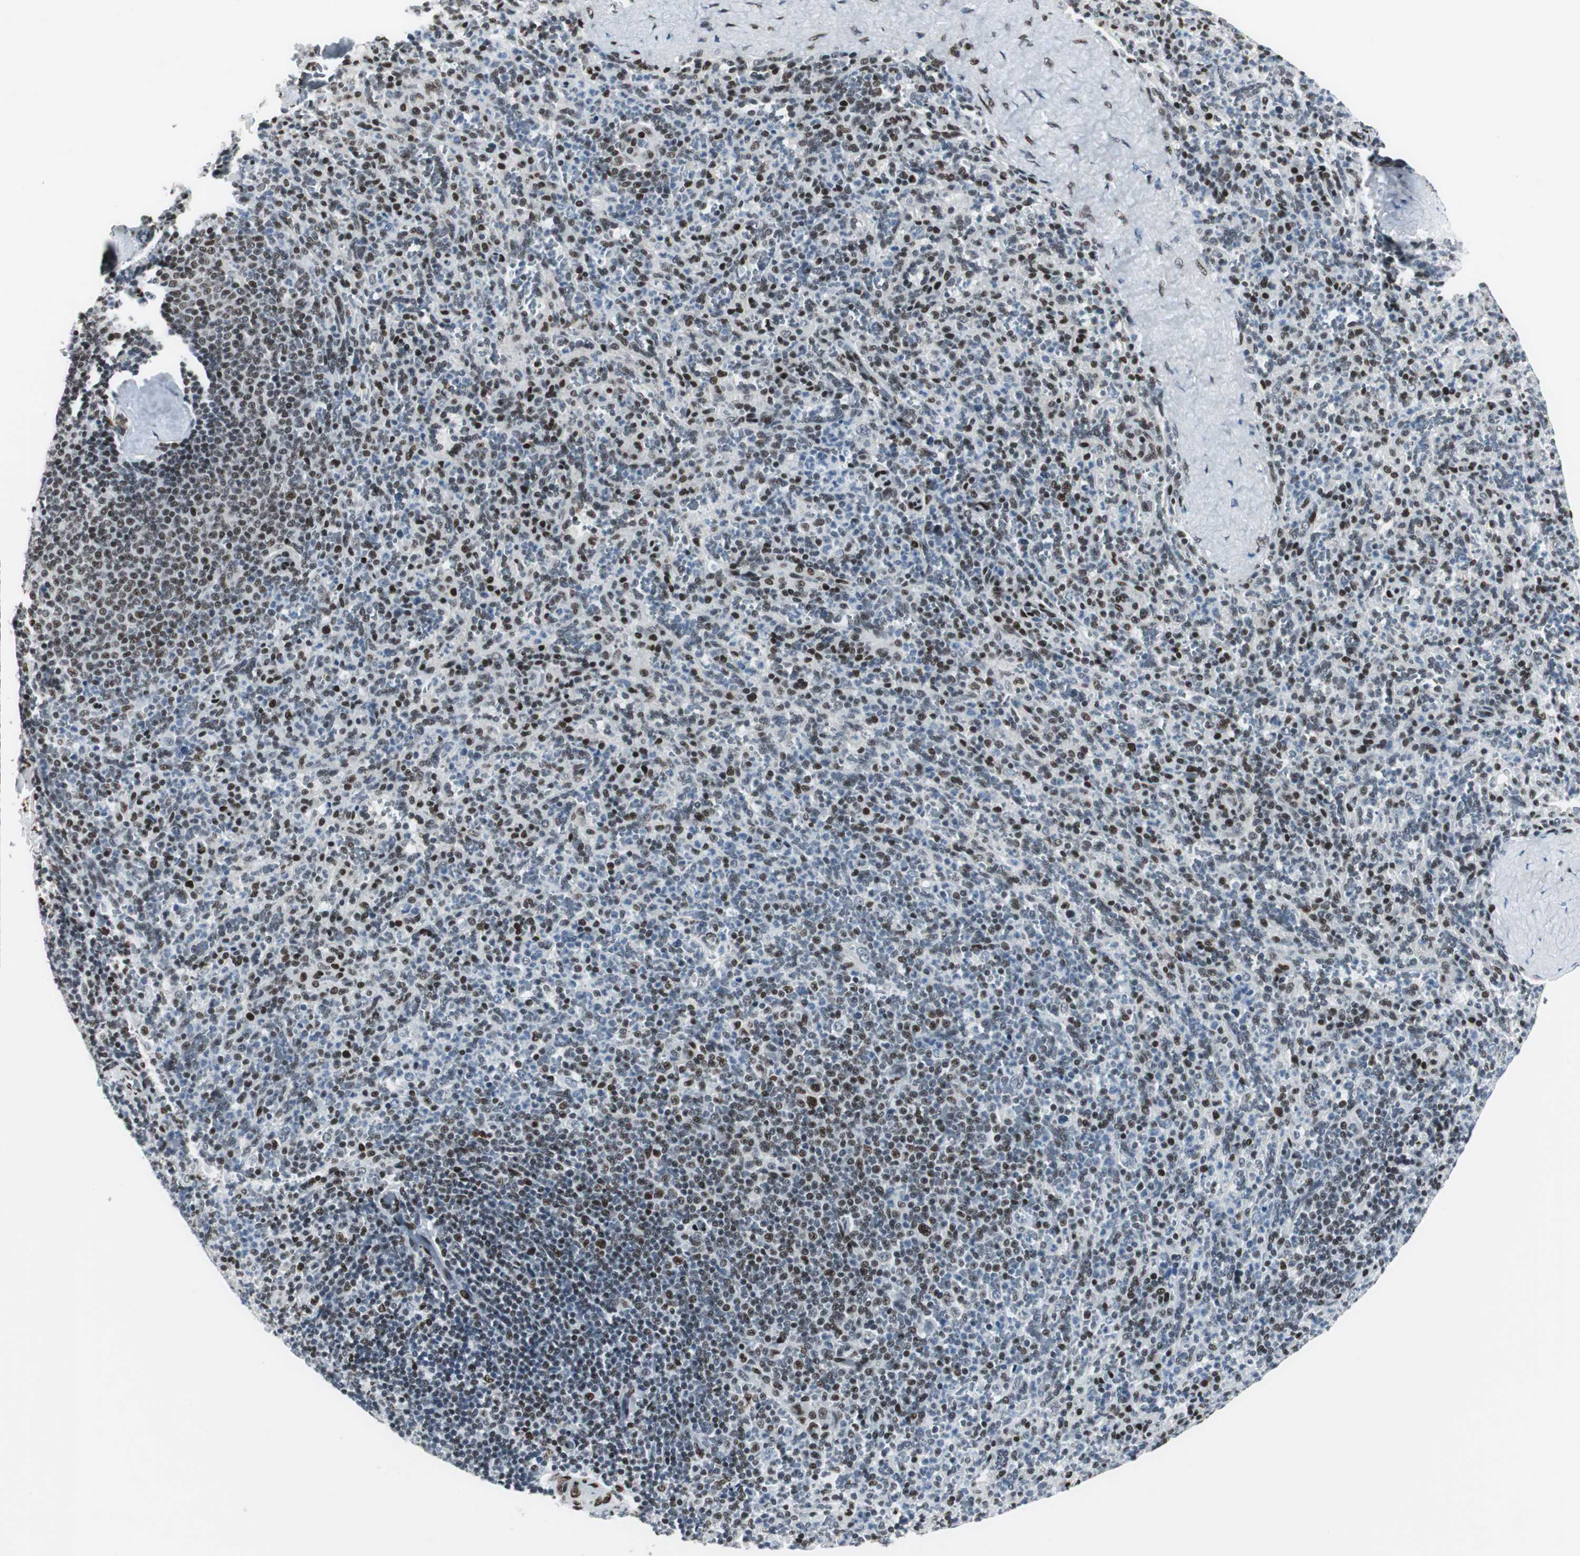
{"staining": {"intensity": "strong", "quantity": "25%-75%", "location": "nuclear"}, "tissue": "spleen", "cell_type": "Cells in red pulp", "image_type": "normal", "snomed": [{"axis": "morphology", "description": "Normal tissue, NOS"}, {"axis": "topography", "description": "Spleen"}], "caption": "Immunohistochemistry (IHC) histopathology image of benign spleen: human spleen stained using immunohistochemistry shows high levels of strong protein expression localized specifically in the nuclear of cells in red pulp, appearing as a nuclear brown color.", "gene": "MEF2D", "patient": {"sex": "male", "age": 36}}